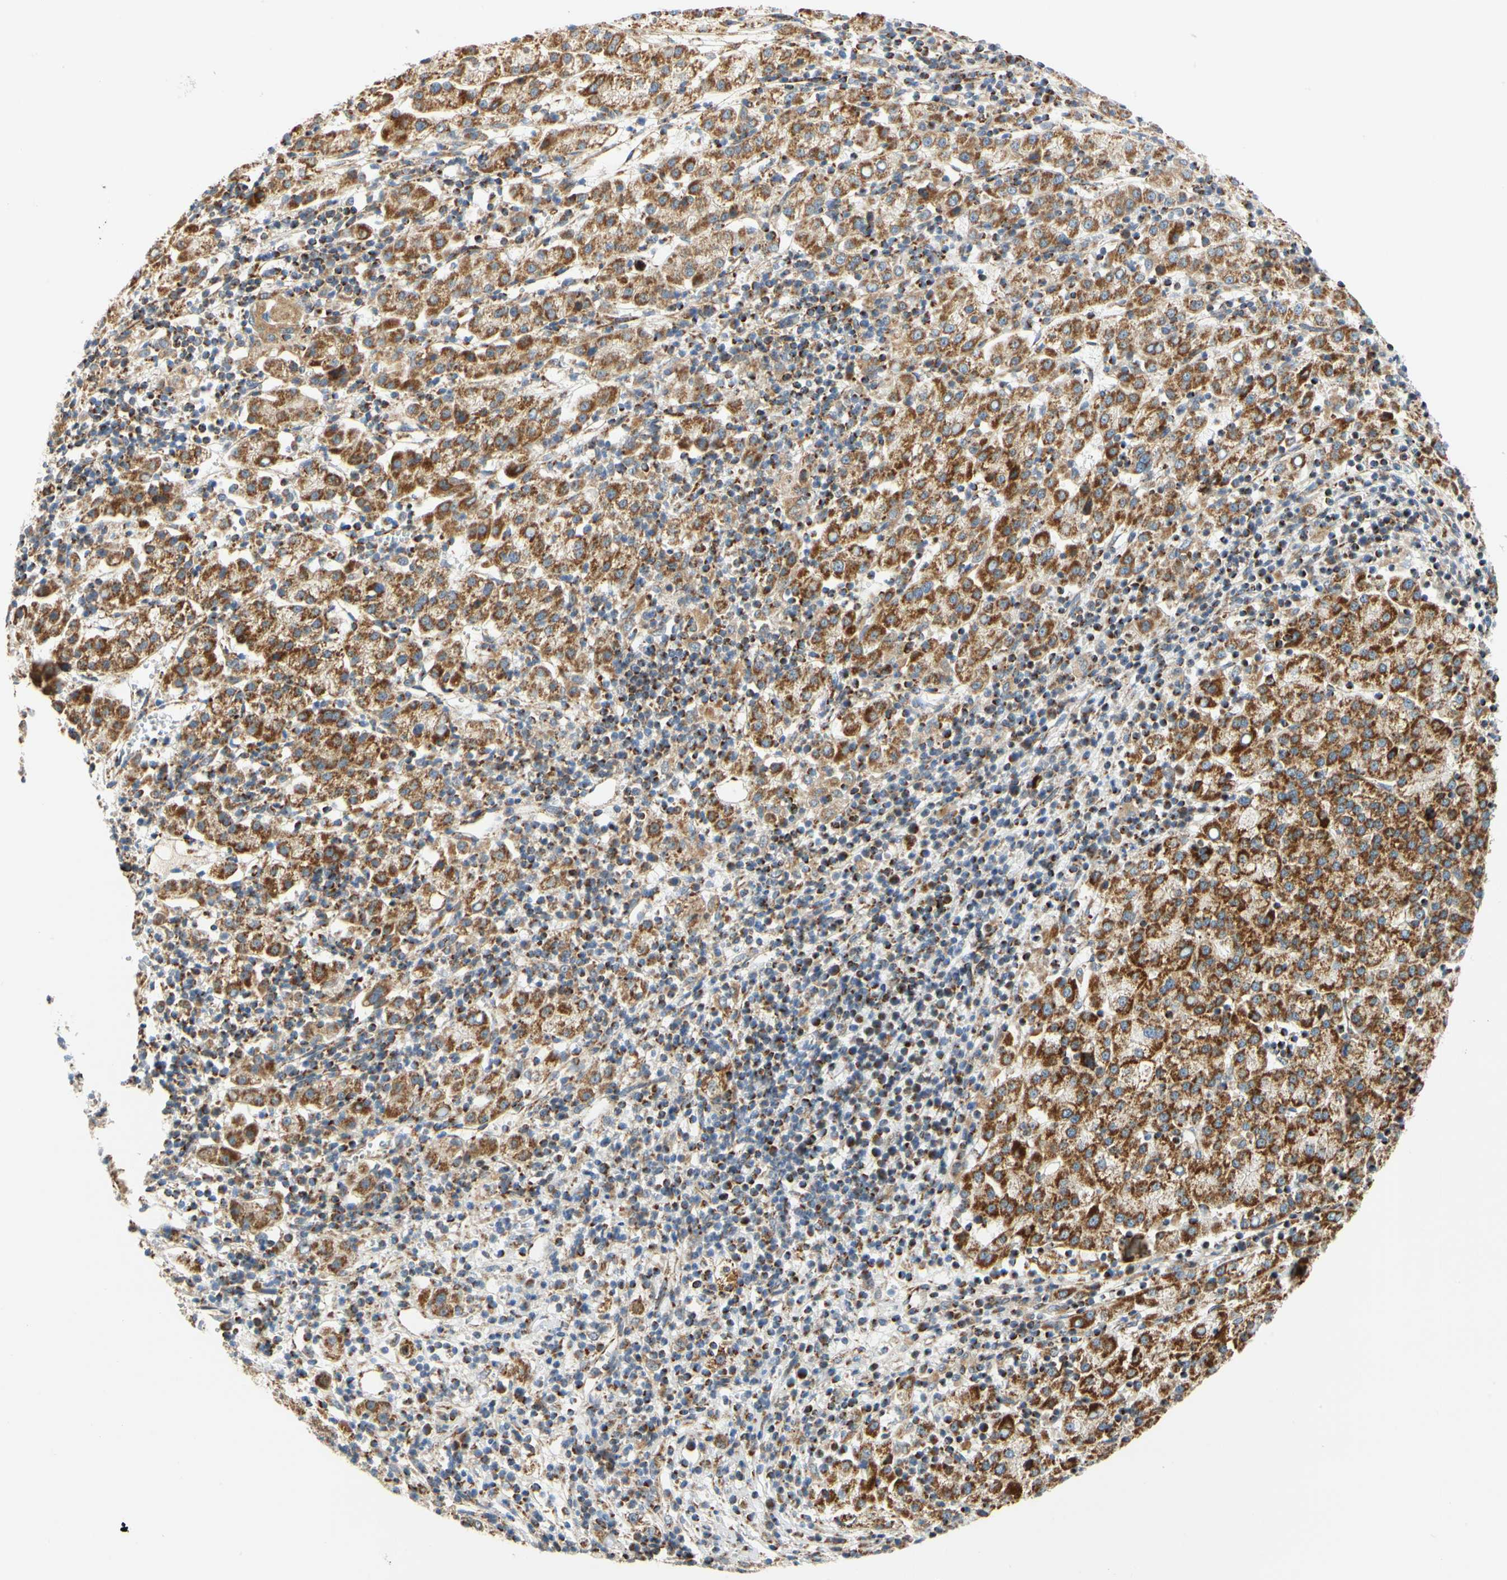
{"staining": {"intensity": "strong", "quantity": ">75%", "location": "cytoplasmic/membranous"}, "tissue": "liver cancer", "cell_type": "Tumor cells", "image_type": "cancer", "snomed": [{"axis": "morphology", "description": "Carcinoma, Hepatocellular, NOS"}, {"axis": "topography", "description": "Liver"}], "caption": "A high-resolution micrograph shows IHC staining of hepatocellular carcinoma (liver), which displays strong cytoplasmic/membranous expression in approximately >75% of tumor cells. Nuclei are stained in blue.", "gene": "SFXN3", "patient": {"sex": "female", "age": 58}}